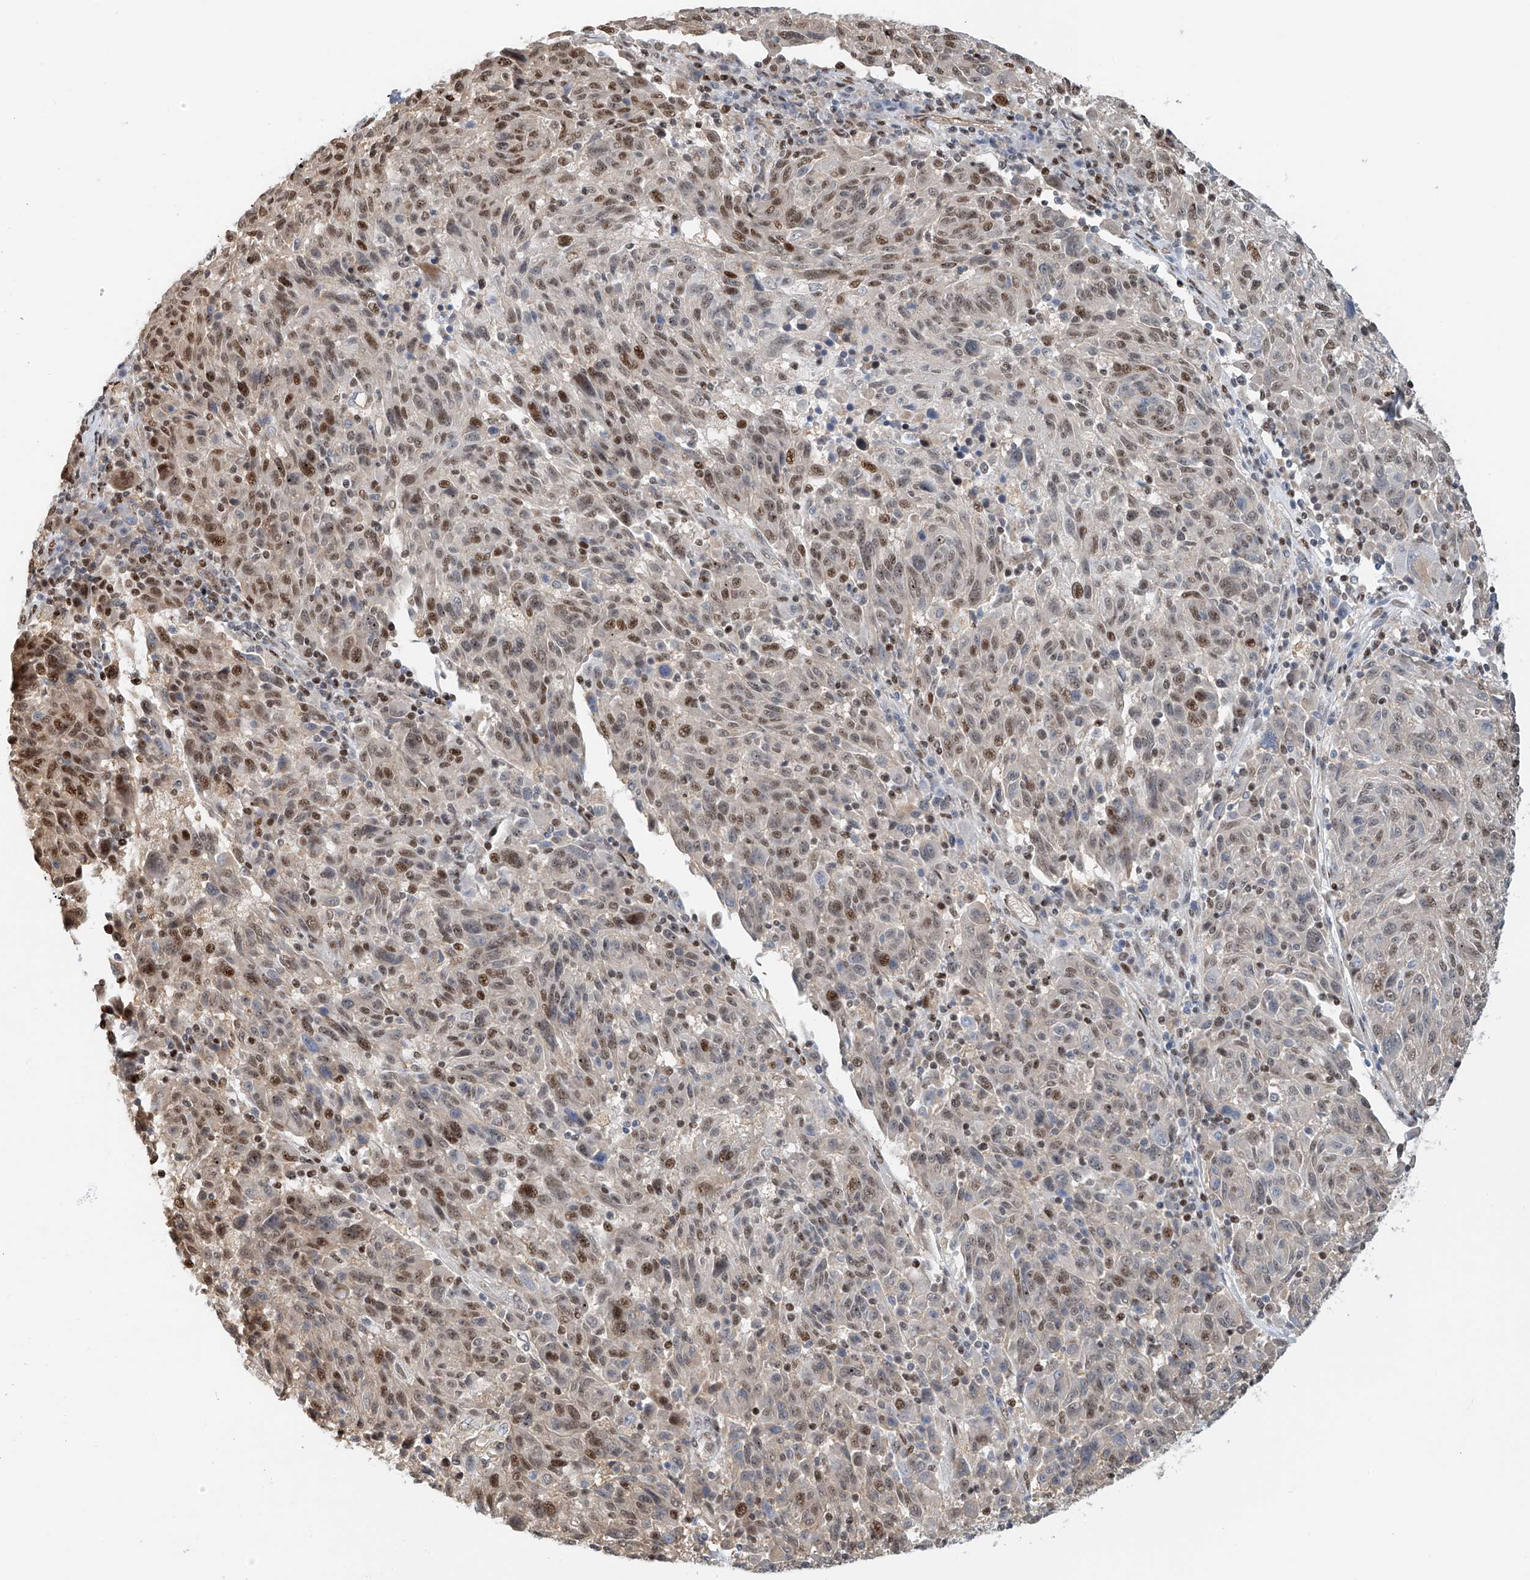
{"staining": {"intensity": "moderate", "quantity": "25%-75%", "location": "nuclear"}, "tissue": "melanoma", "cell_type": "Tumor cells", "image_type": "cancer", "snomed": [{"axis": "morphology", "description": "Malignant melanoma, NOS"}, {"axis": "topography", "description": "Skin"}], "caption": "Brown immunohistochemical staining in human malignant melanoma exhibits moderate nuclear staining in about 25%-75% of tumor cells.", "gene": "ZNF514", "patient": {"sex": "male", "age": 53}}